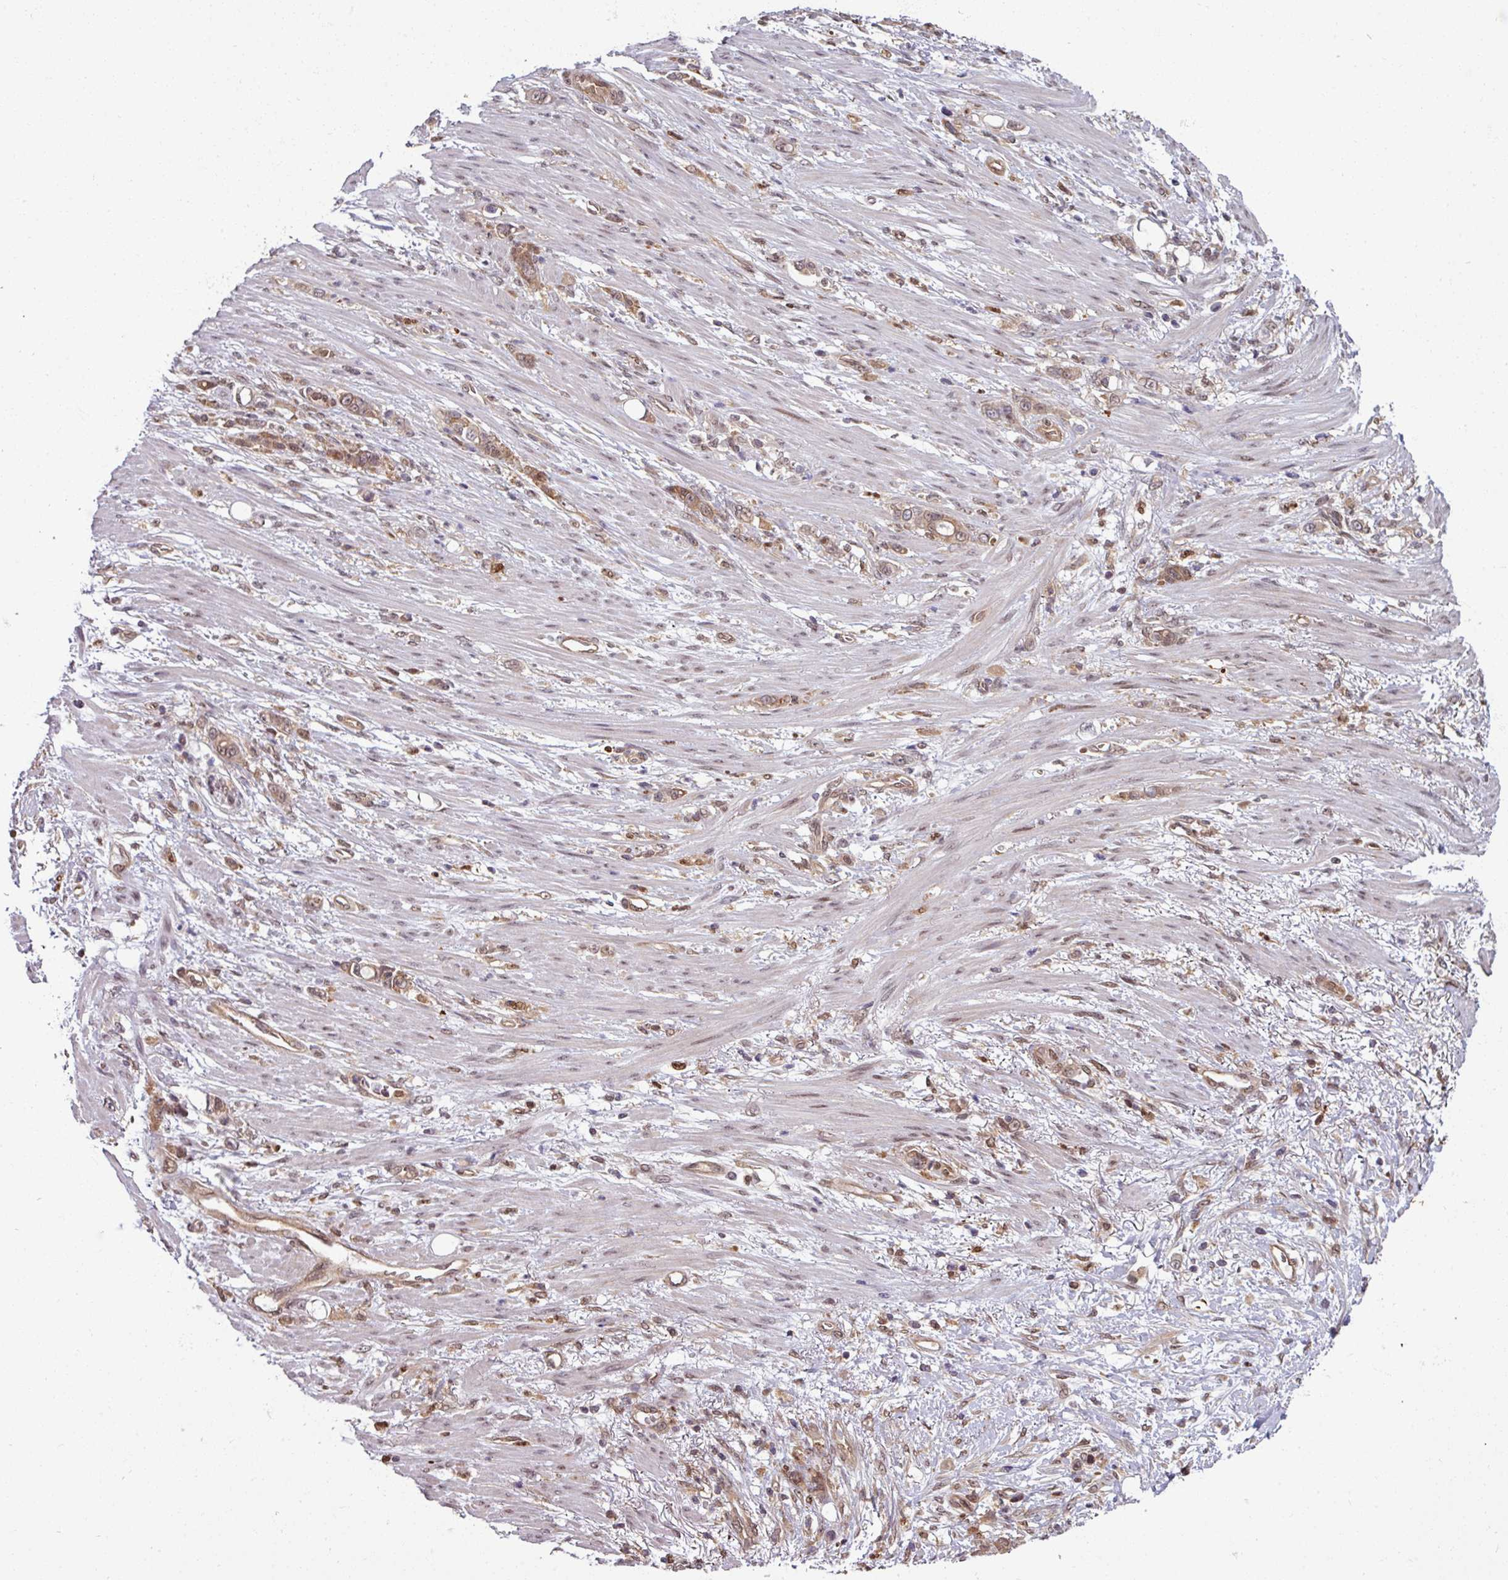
{"staining": {"intensity": "weak", "quantity": ">75%", "location": "cytoplasmic/membranous,nuclear"}, "tissue": "stomach cancer", "cell_type": "Tumor cells", "image_type": "cancer", "snomed": [{"axis": "morphology", "description": "Normal tissue, NOS"}, {"axis": "morphology", "description": "Adenocarcinoma, NOS"}, {"axis": "topography", "description": "Stomach"}], "caption": "Adenocarcinoma (stomach) stained for a protein (brown) reveals weak cytoplasmic/membranous and nuclear positive expression in about >75% of tumor cells.", "gene": "KCTD11", "patient": {"sex": "female", "age": 79}}